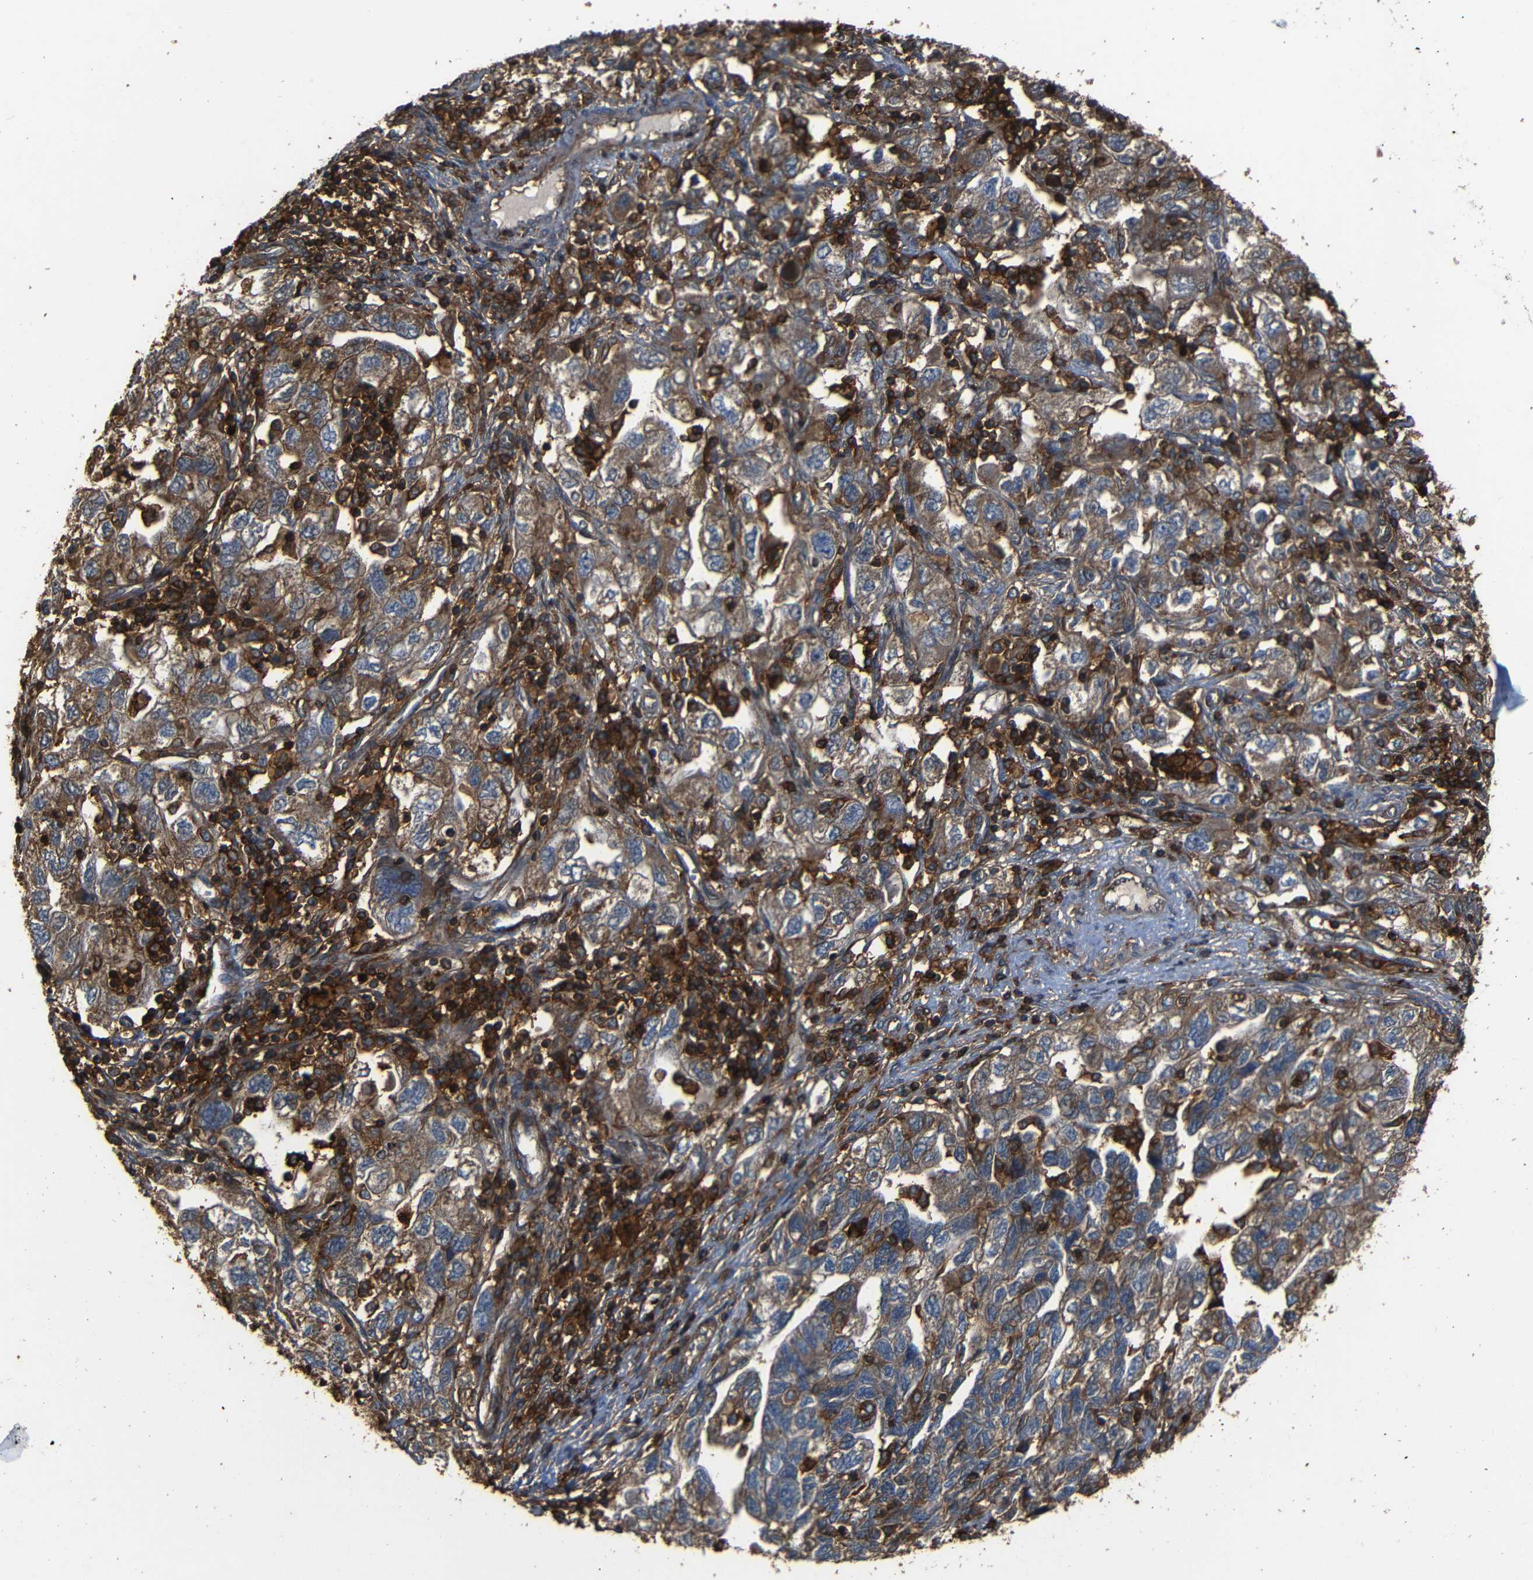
{"staining": {"intensity": "moderate", "quantity": ">75%", "location": "cytoplasmic/membranous"}, "tissue": "ovarian cancer", "cell_type": "Tumor cells", "image_type": "cancer", "snomed": [{"axis": "morphology", "description": "Carcinoma, NOS"}, {"axis": "morphology", "description": "Cystadenocarcinoma, serous, NOS"}, {"axis": "topography", "description": "Ovary"}], "caption": "Immunohistochemical staining of ovarian cancer demonstrates moderate cytoplasmic/membranous protein staining in about >75% of tumor cells.", "gene": "ADGRE5", "patient": {"sex": "female", "age": 69}}